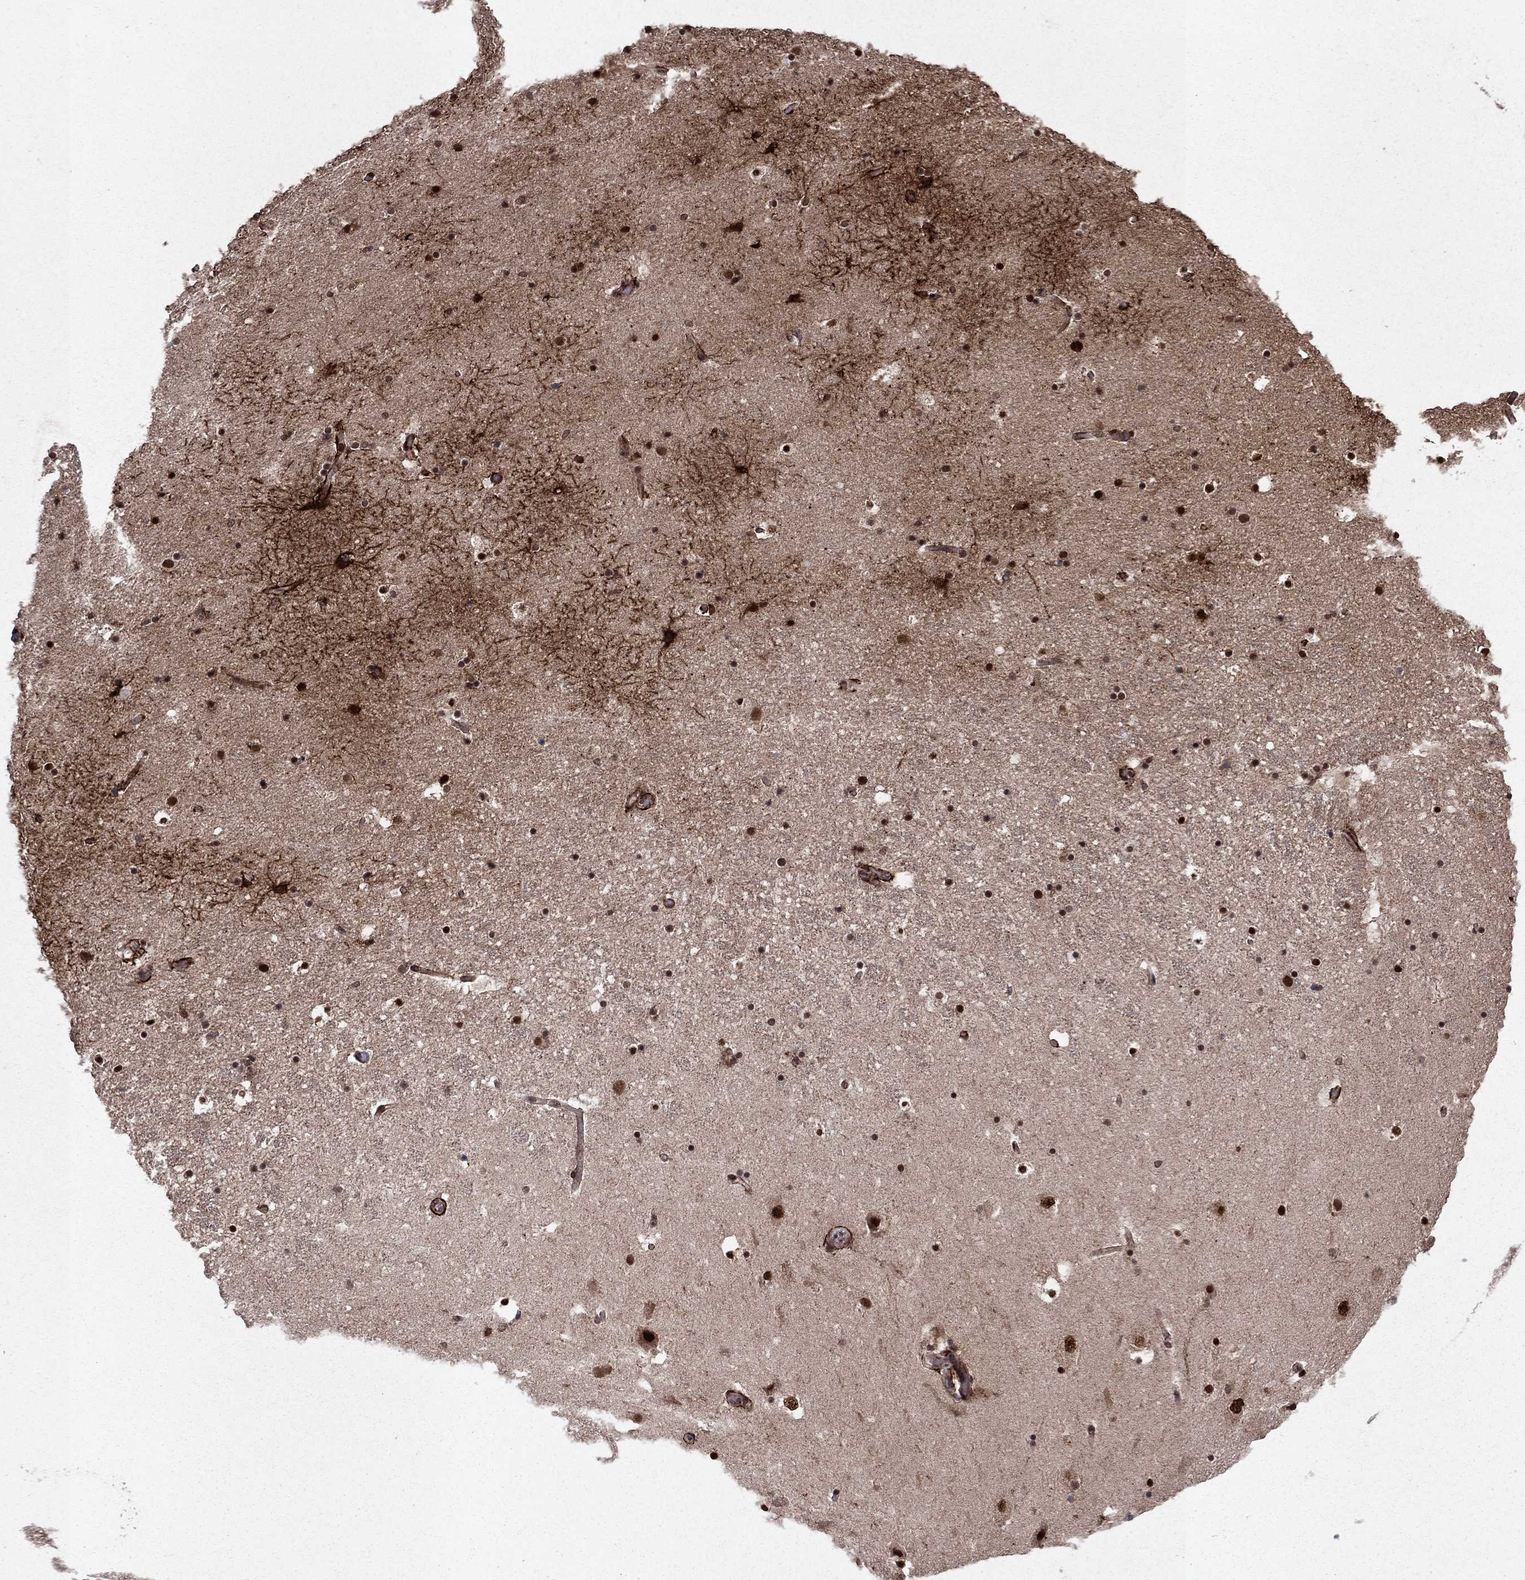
{"staining": {"intensity": "strong", "quantity": ">75%", "location": "cytoplasmic/membranous,nuclear"}, "tissue": "hippocampus", "cell_type": "Glial cells", "image_type": "normal", "snomed": [{"axis": "morphology", "description": "Normal tissue, NOS"}, {"axis": "topography", "description": "Hippocampus"}], "caption": "About >75% of glial cells in benign human hippocampus show strong cytoplasmic/membranous,nuclear protein positivity as visualized by brown immunohistochemical staining.", "gene": "SSX2IP", "patient": {"sex": "male", "age": 51}}